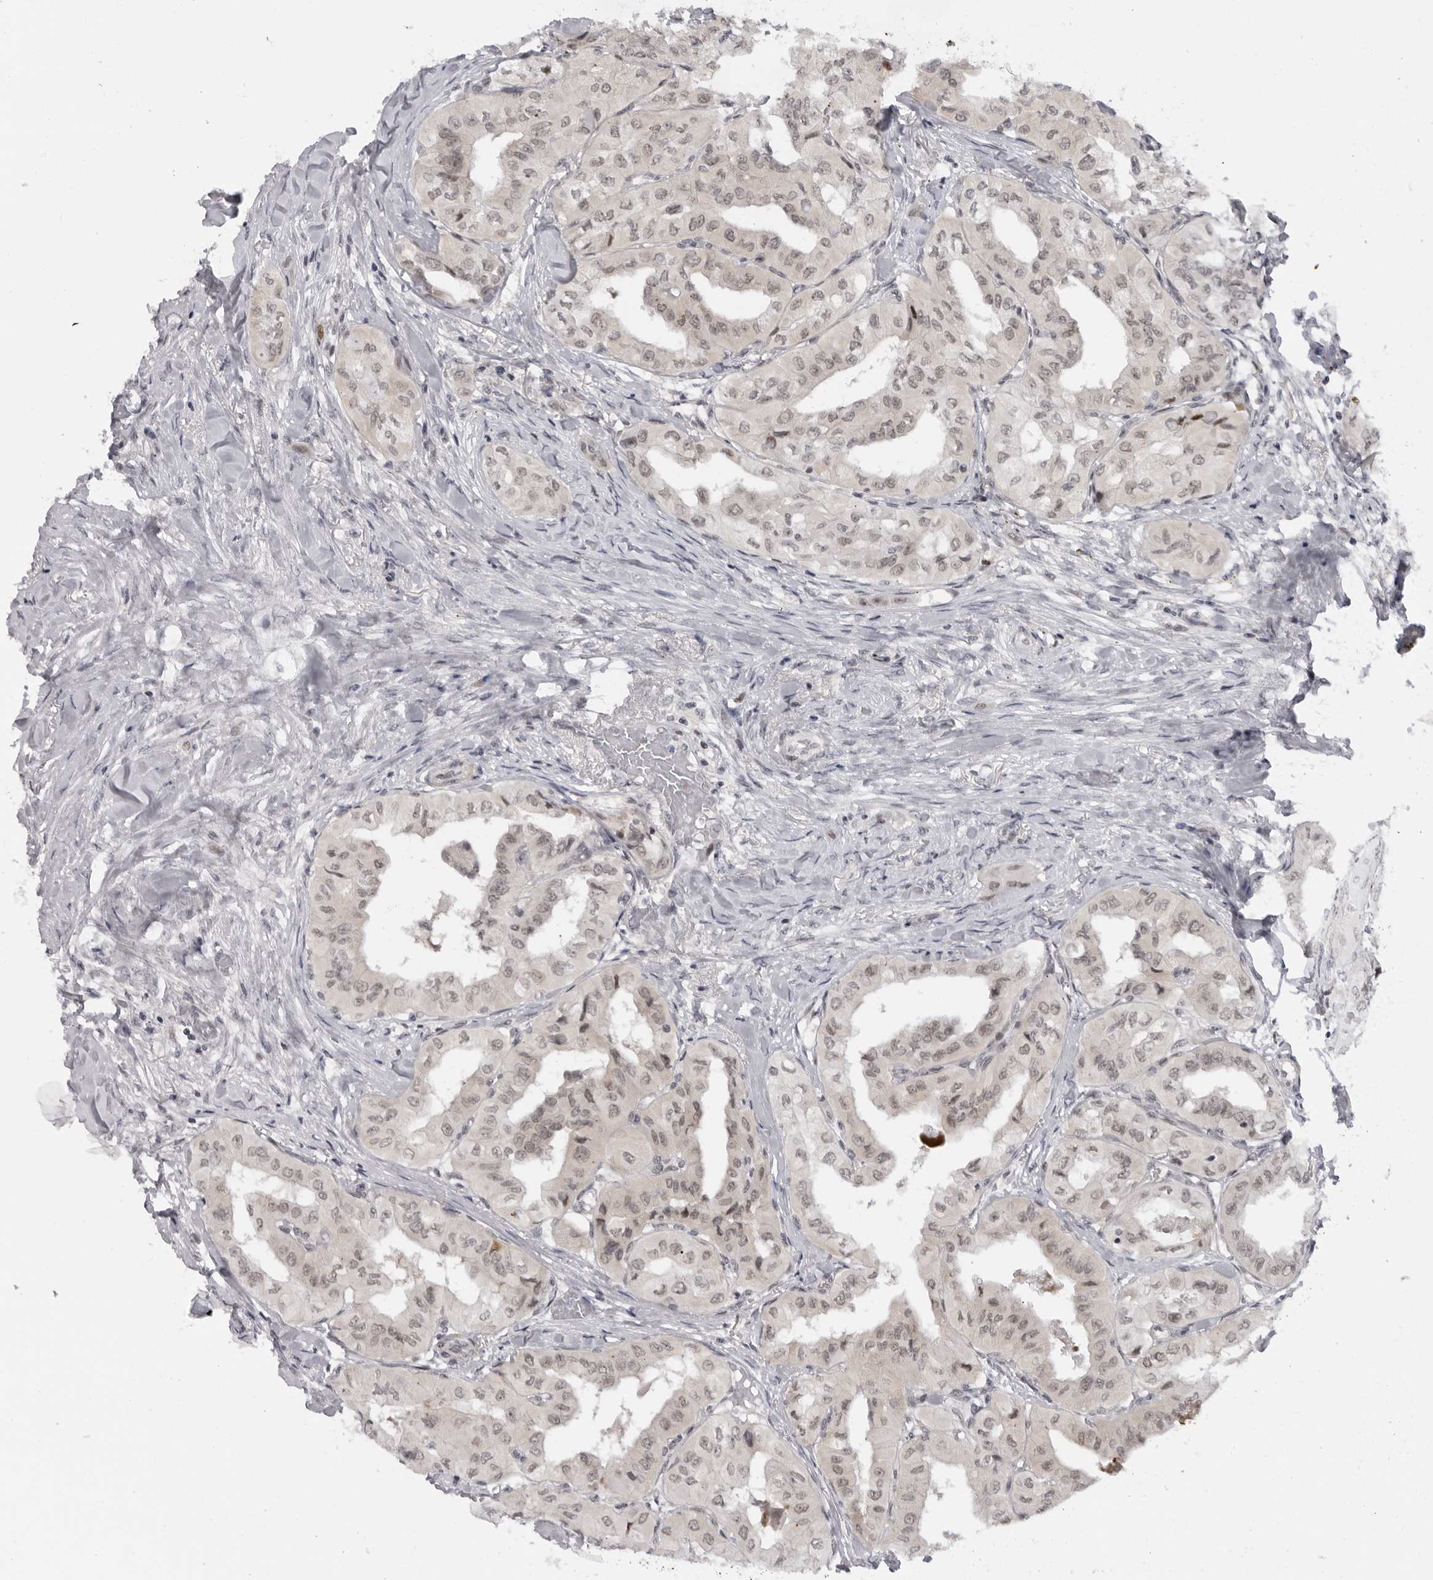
{"staining": {"intensity": "weak", "quantity": ">75%", "location": "nuclear"}, "tissue": "thyroid cancer", "cell_type": "Tumor cells", "image_type": "cancer", "snomed": [{"axis": "morphology", "description": "Papillary adenocarcinoma, NOS"}, {"axis": "topography", "description": "Thyroid gland"}], "caption": "Brown immunohistochemical staining in human thyroid cancer (papillary adenocarcinoma) displays weak nuclear positivity in about >75% of tumor cells.", "gene": "ALPK2", "patient": {"sex": "female", "age": 59}}